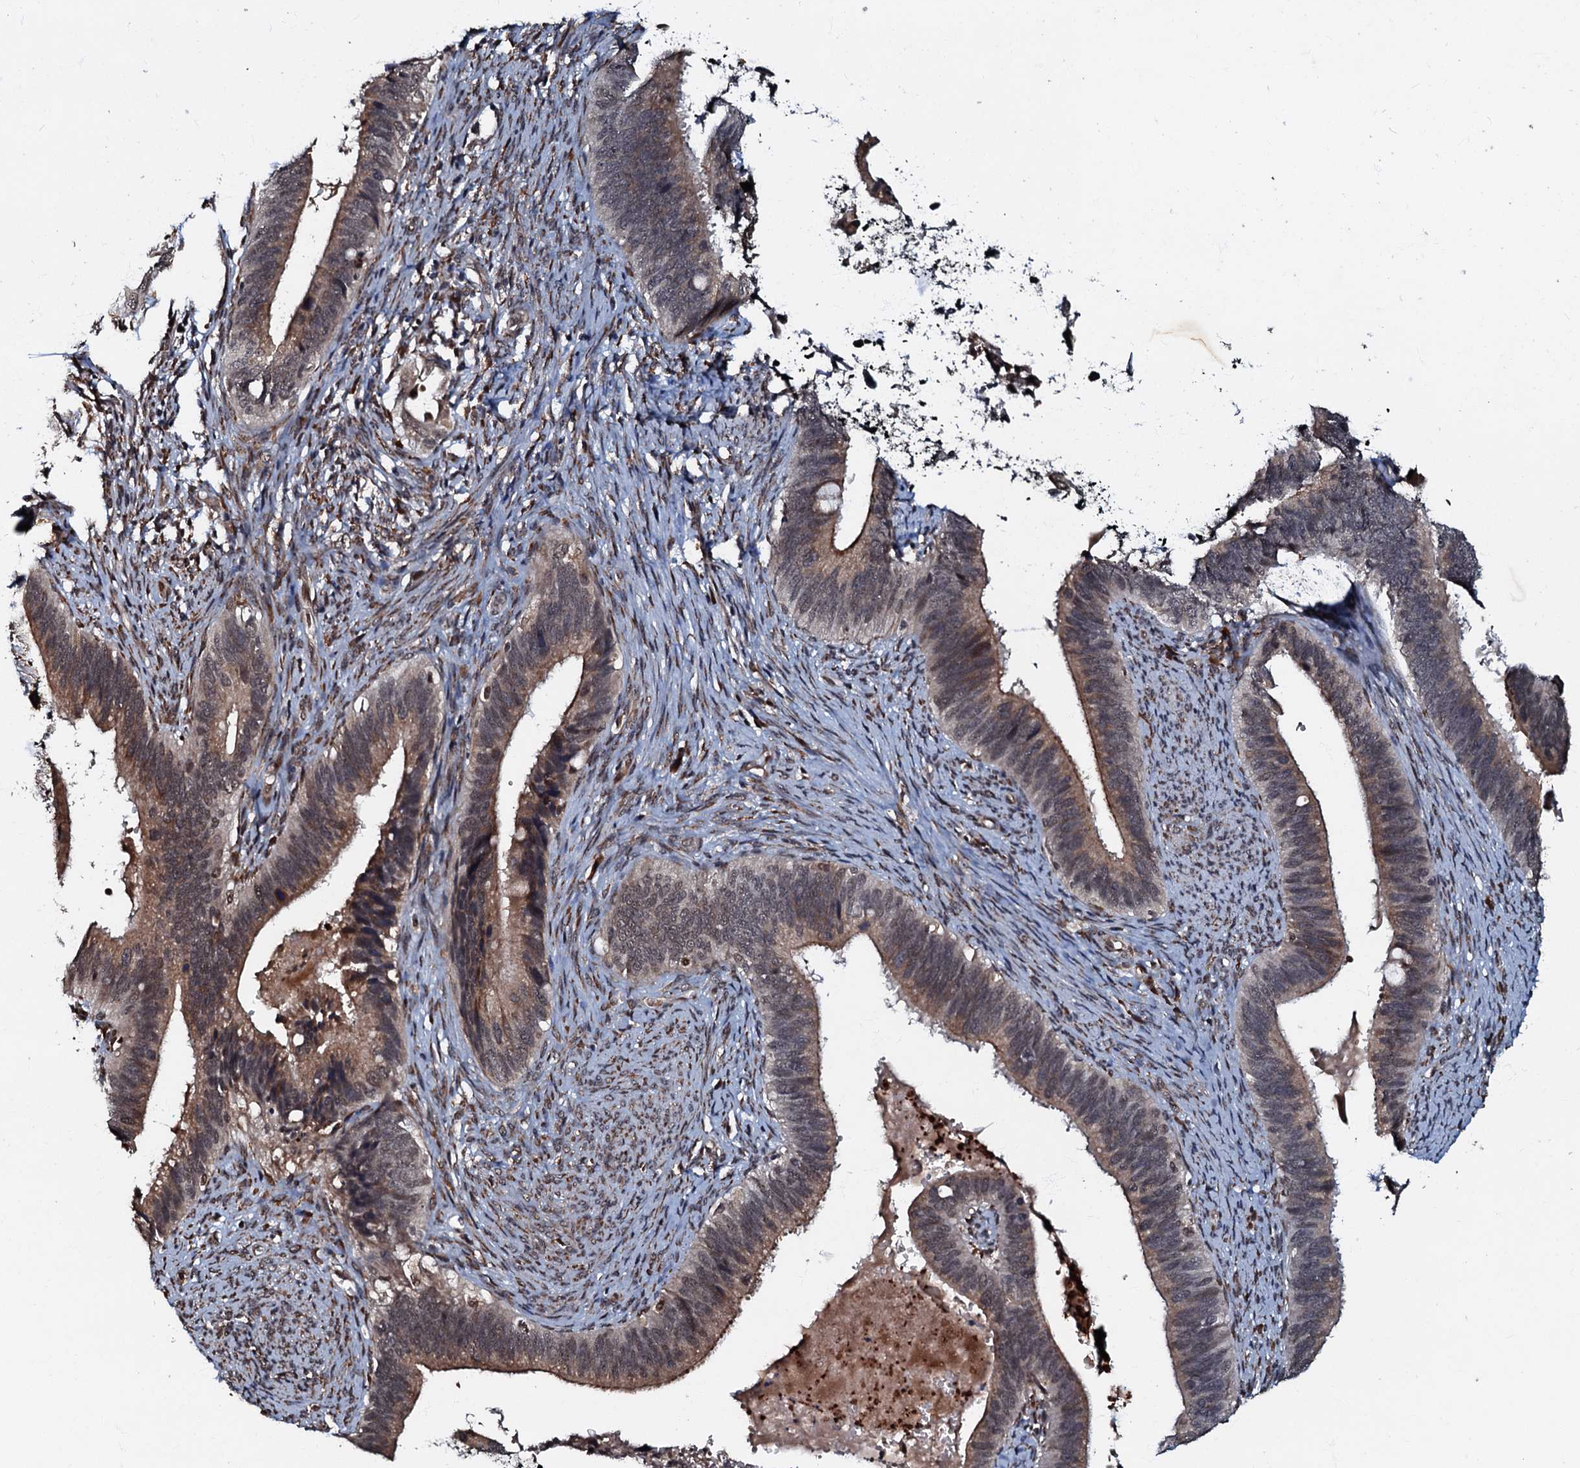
{"staining": {"intensity": "moderate", "quantity": "25%-75%", "location": "cytoplasmic/membranous,nuclear"}, "tissue": "cervical cancer", "cell_type": "Tumor cells", "image_type": "cancer", "snomed": [{"axis": "morphology", "description": "Adenocarcinoma, NOS"}, {"axis": "topography", "description": "Cervix"}], "caption": "DAB immunohistochemical staining of human cervical adenocarcinoma displays moderate cytoplasmic/membranous and nuclear protein positivity in approximately 25%-75% of tumor cells.", "gene": "C18orf32", "patient": {"sex": "female", "age": 42}}